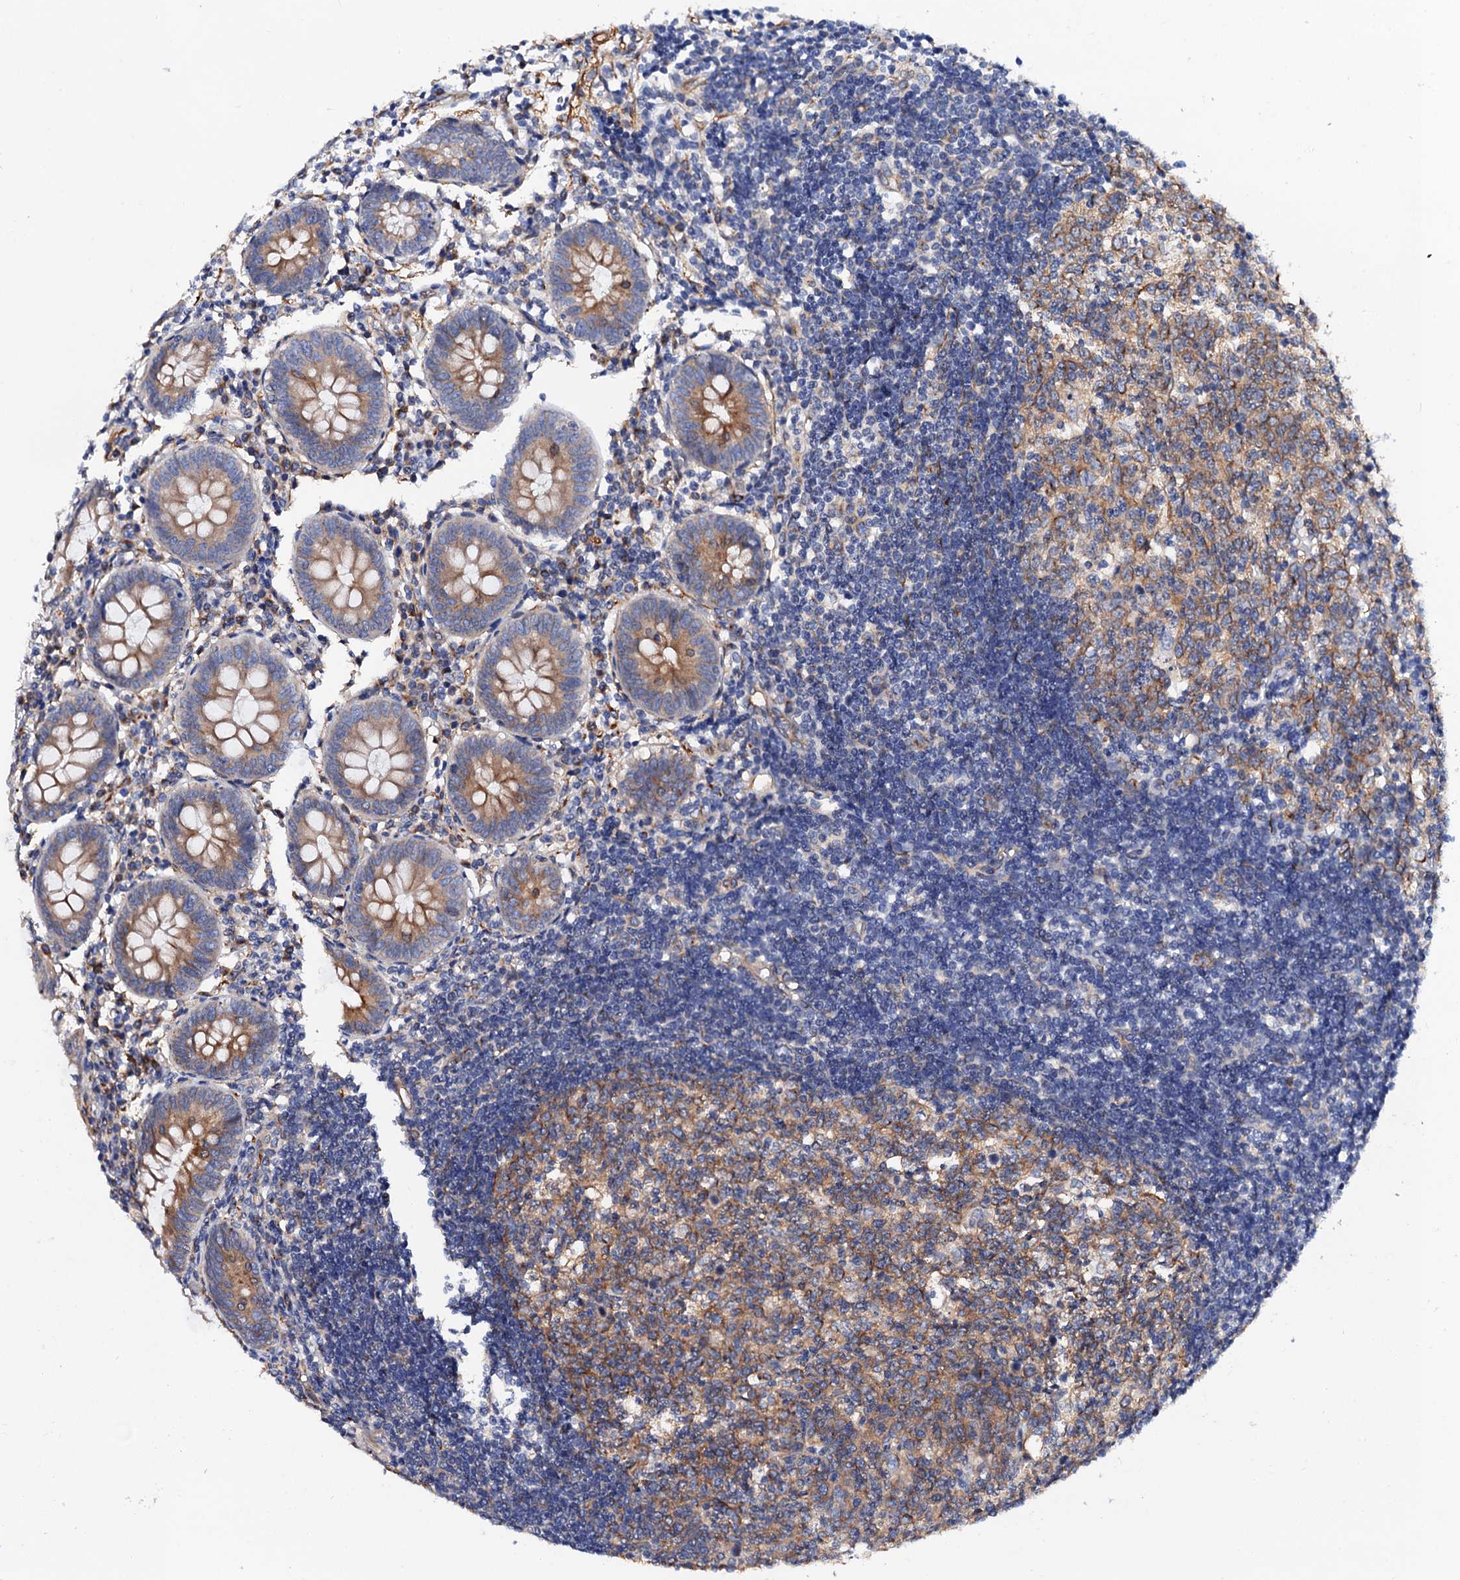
{"staining": {"intensity": "moderate", "quantity": ">75%", "location": "cytoplasmic/membranous"}, "tissue": "appendix", "cell_type": "Glandular cells", "image_type": "normal", "snomed": [{"axis": "morphology", "description": "Normal tissue, NOS"}, {"axis": "topography", "description": "Appendix"}], "caption": "Human appendix stained with a brown dye shows moderate cytoplasmic/membranous positive staining in approximately >75% of glandular cells.", "gene": "ZDHHC18", "patient": {"sex": "female", "age": 54}}